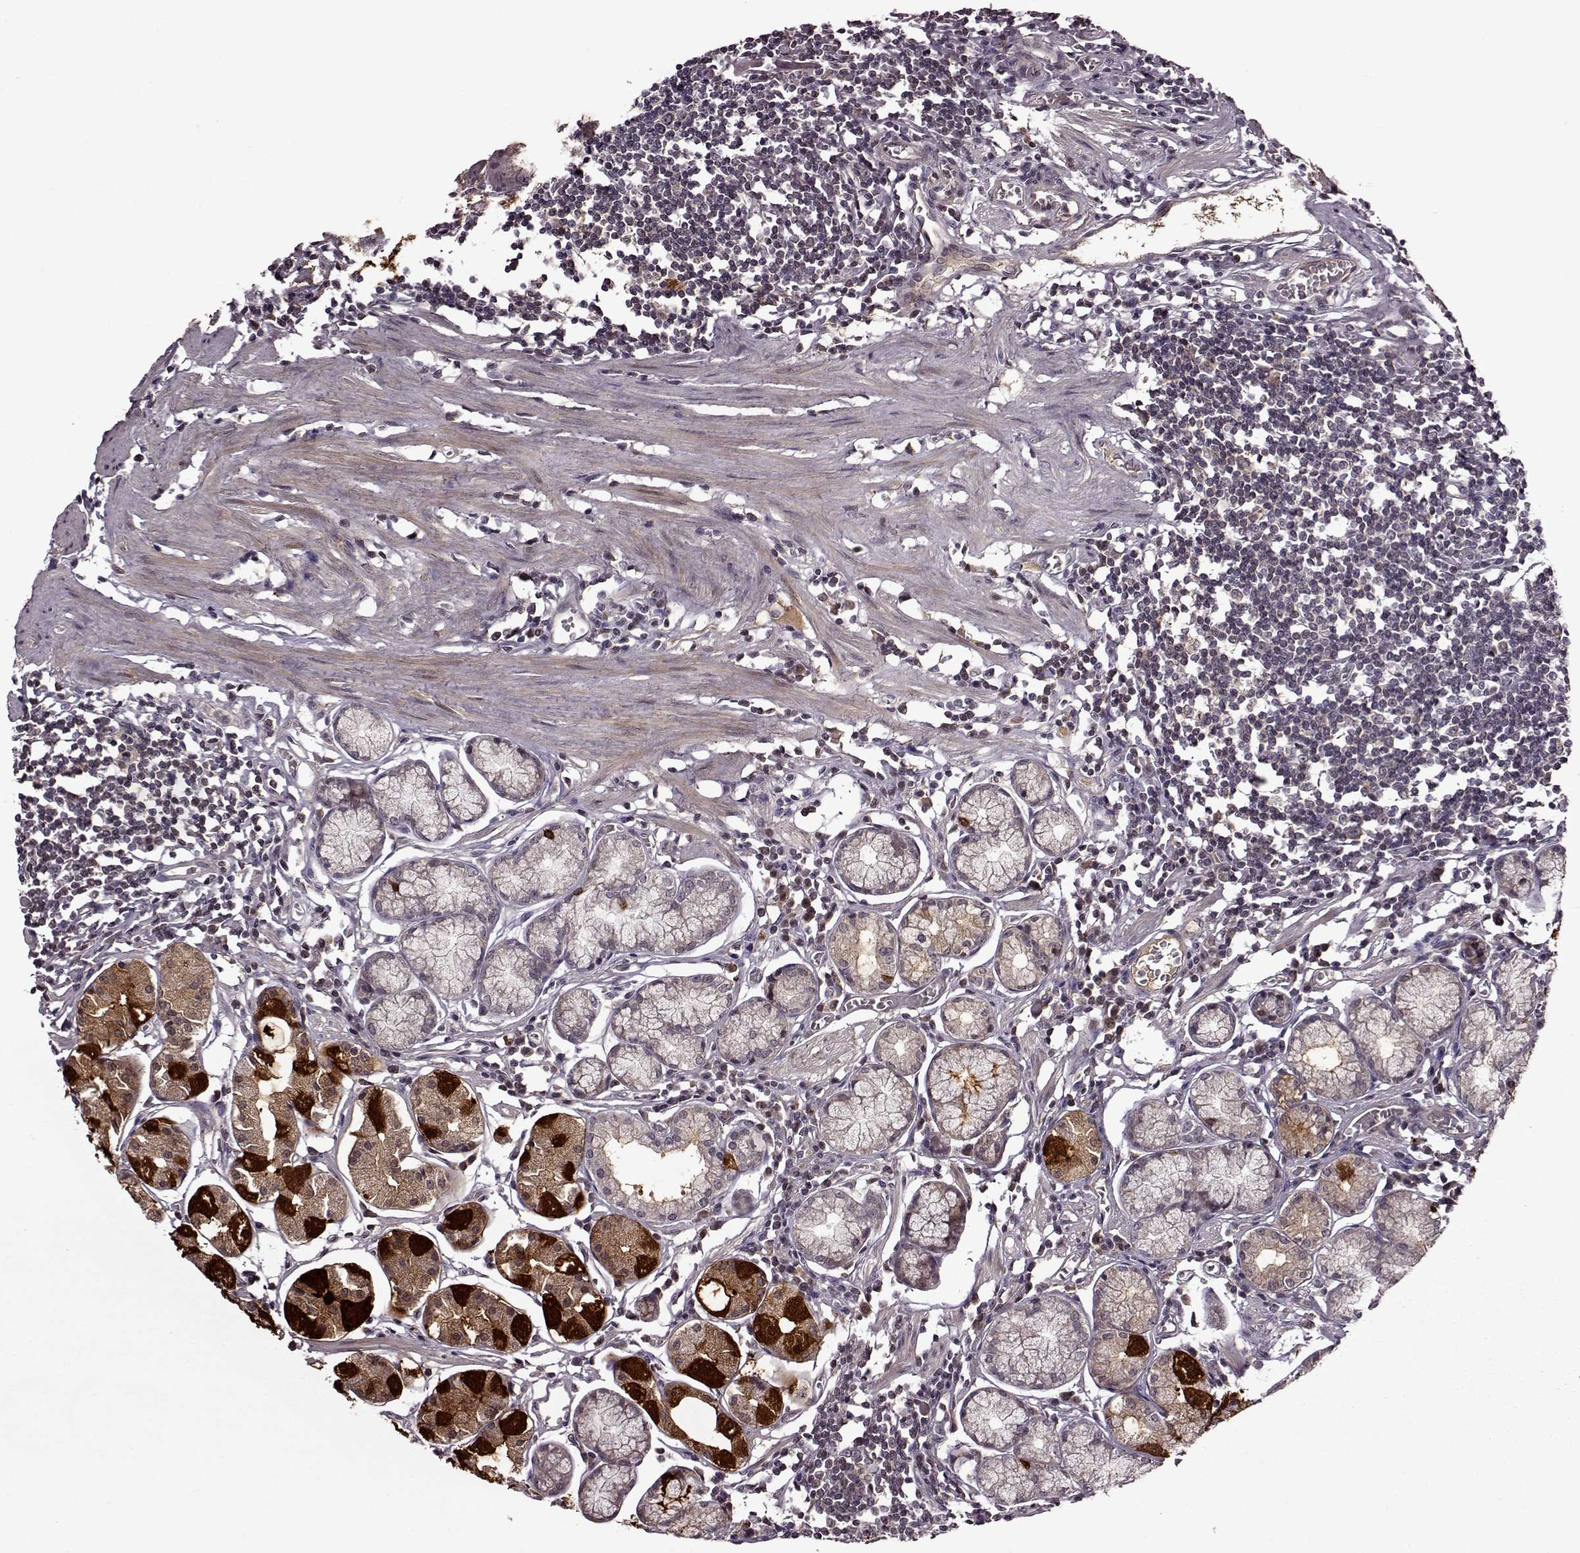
{"staining": {"intensity": "strong", "quantity": "25%-75%", "location": "cytoplasmic/membranous,nuclear"}, "tissue": "stomach", "cell_type": "Glandular cells", "image_type": "normal", "snomed": [{"axis": "morphology", "description": "Normal tissue, NOS"}, {"axis": "topography", "description": "Stomach"}], "caption": "Immunohistochemistry (IHC) photomicrograph of unremarkable stomach stained for a protein (brown), which displays high levels of strong cytoplasmic/membranous,nuclear staining in approximately 25%-75% of glandular cells.", "gene": "MAIP1", "patient": {"sex": "male", "age": 55}}